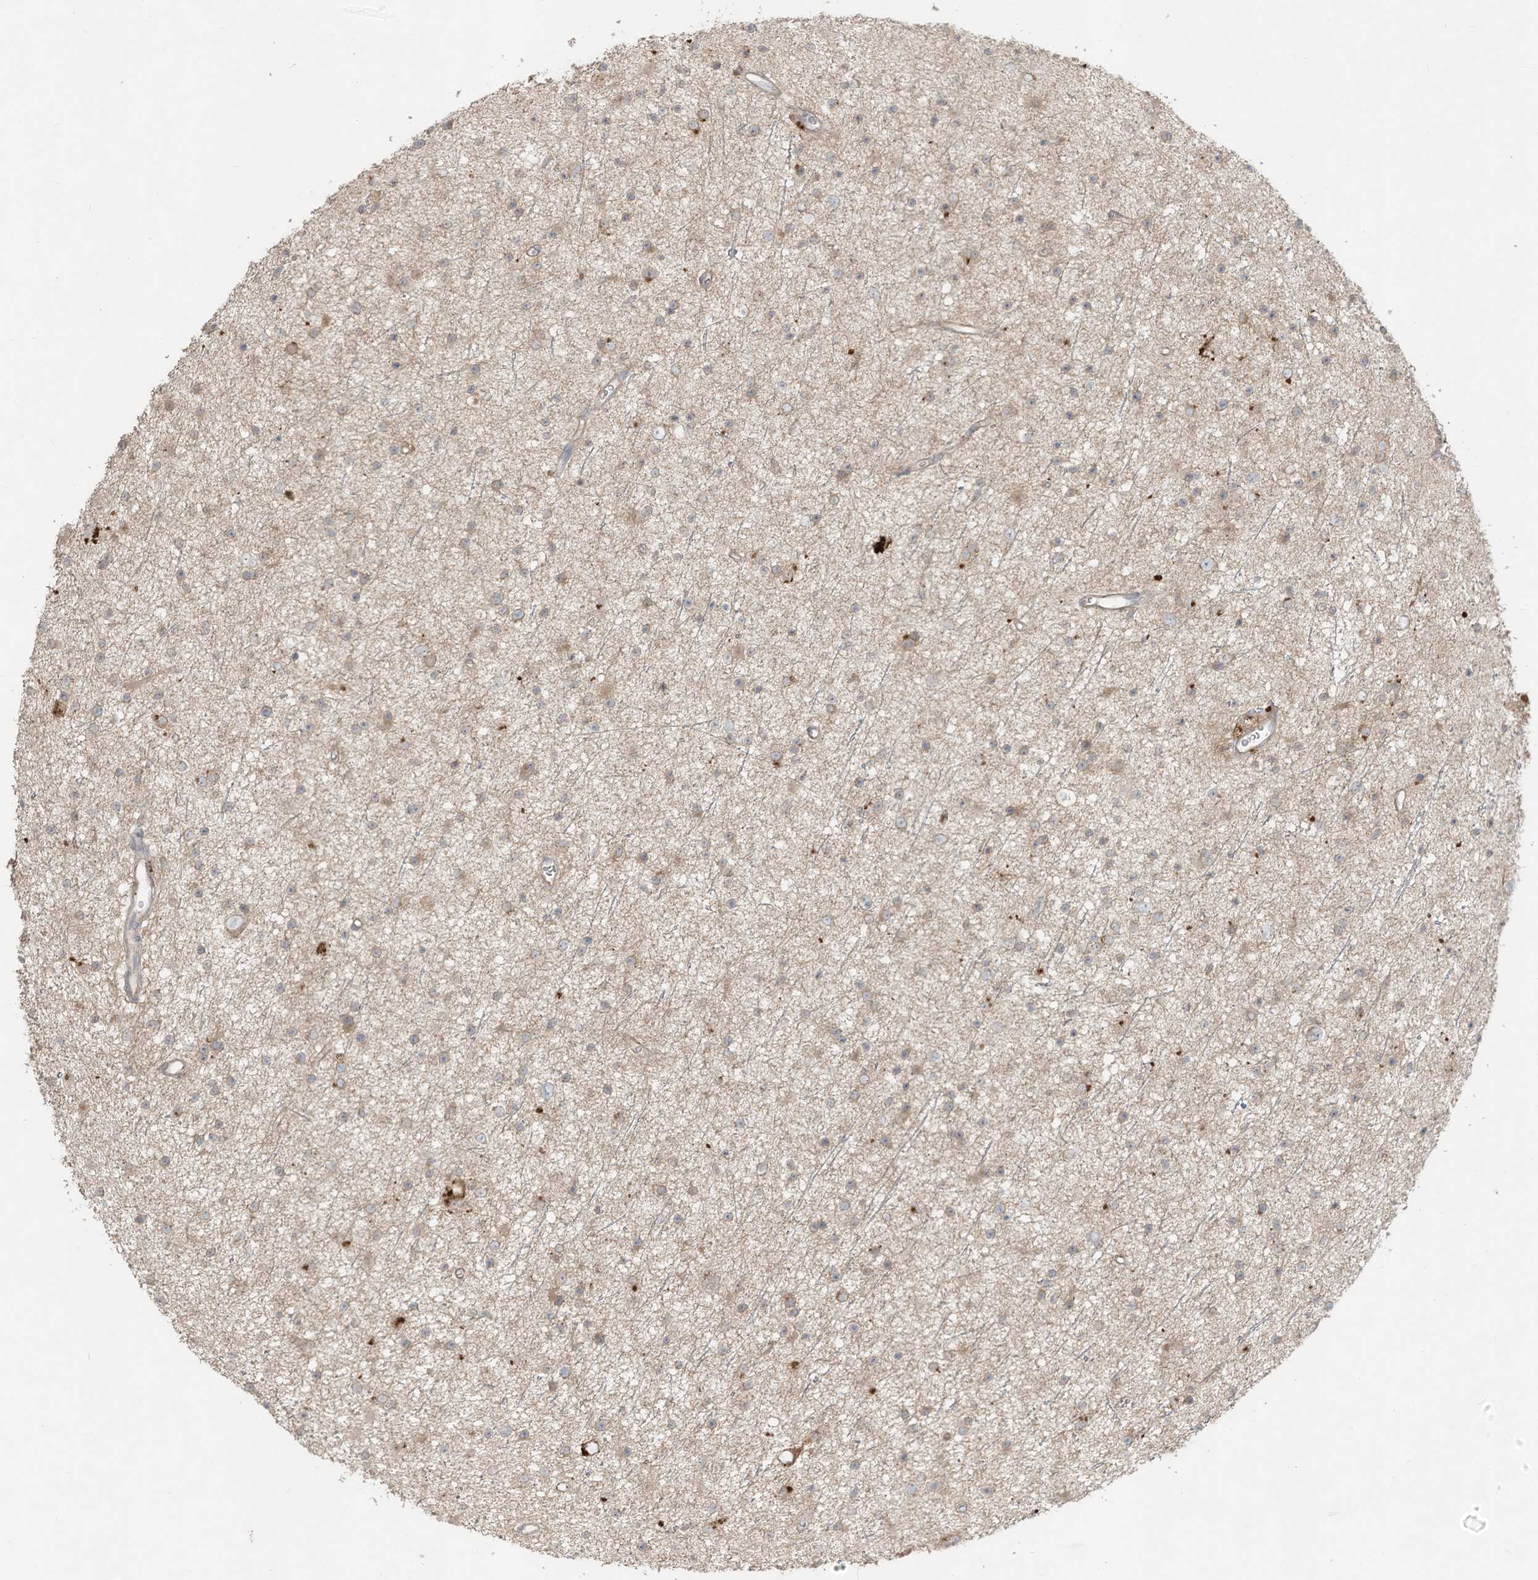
{"staining": {"intensity": "weak", "quantity": "25%-75%", "location": "cytoplasmic/membranous"}, "tissue": "glioma", "cell_type": "Tumor cells", "image_type": "cancer", "snomed": [{"axis": "morphology", "description": "Glioma, malignant, Low grade"}, {"axis": "topography", "description": "Cerebral cortex"}], "caption": "Immunohistochemical staining of human glioma demonstrates low levels of weak cytoplasmic/membranous positivity in about 25%-75% of tumor cells.", "gene": "LDAH", "patient": {"sex": "female", "age": 39}}